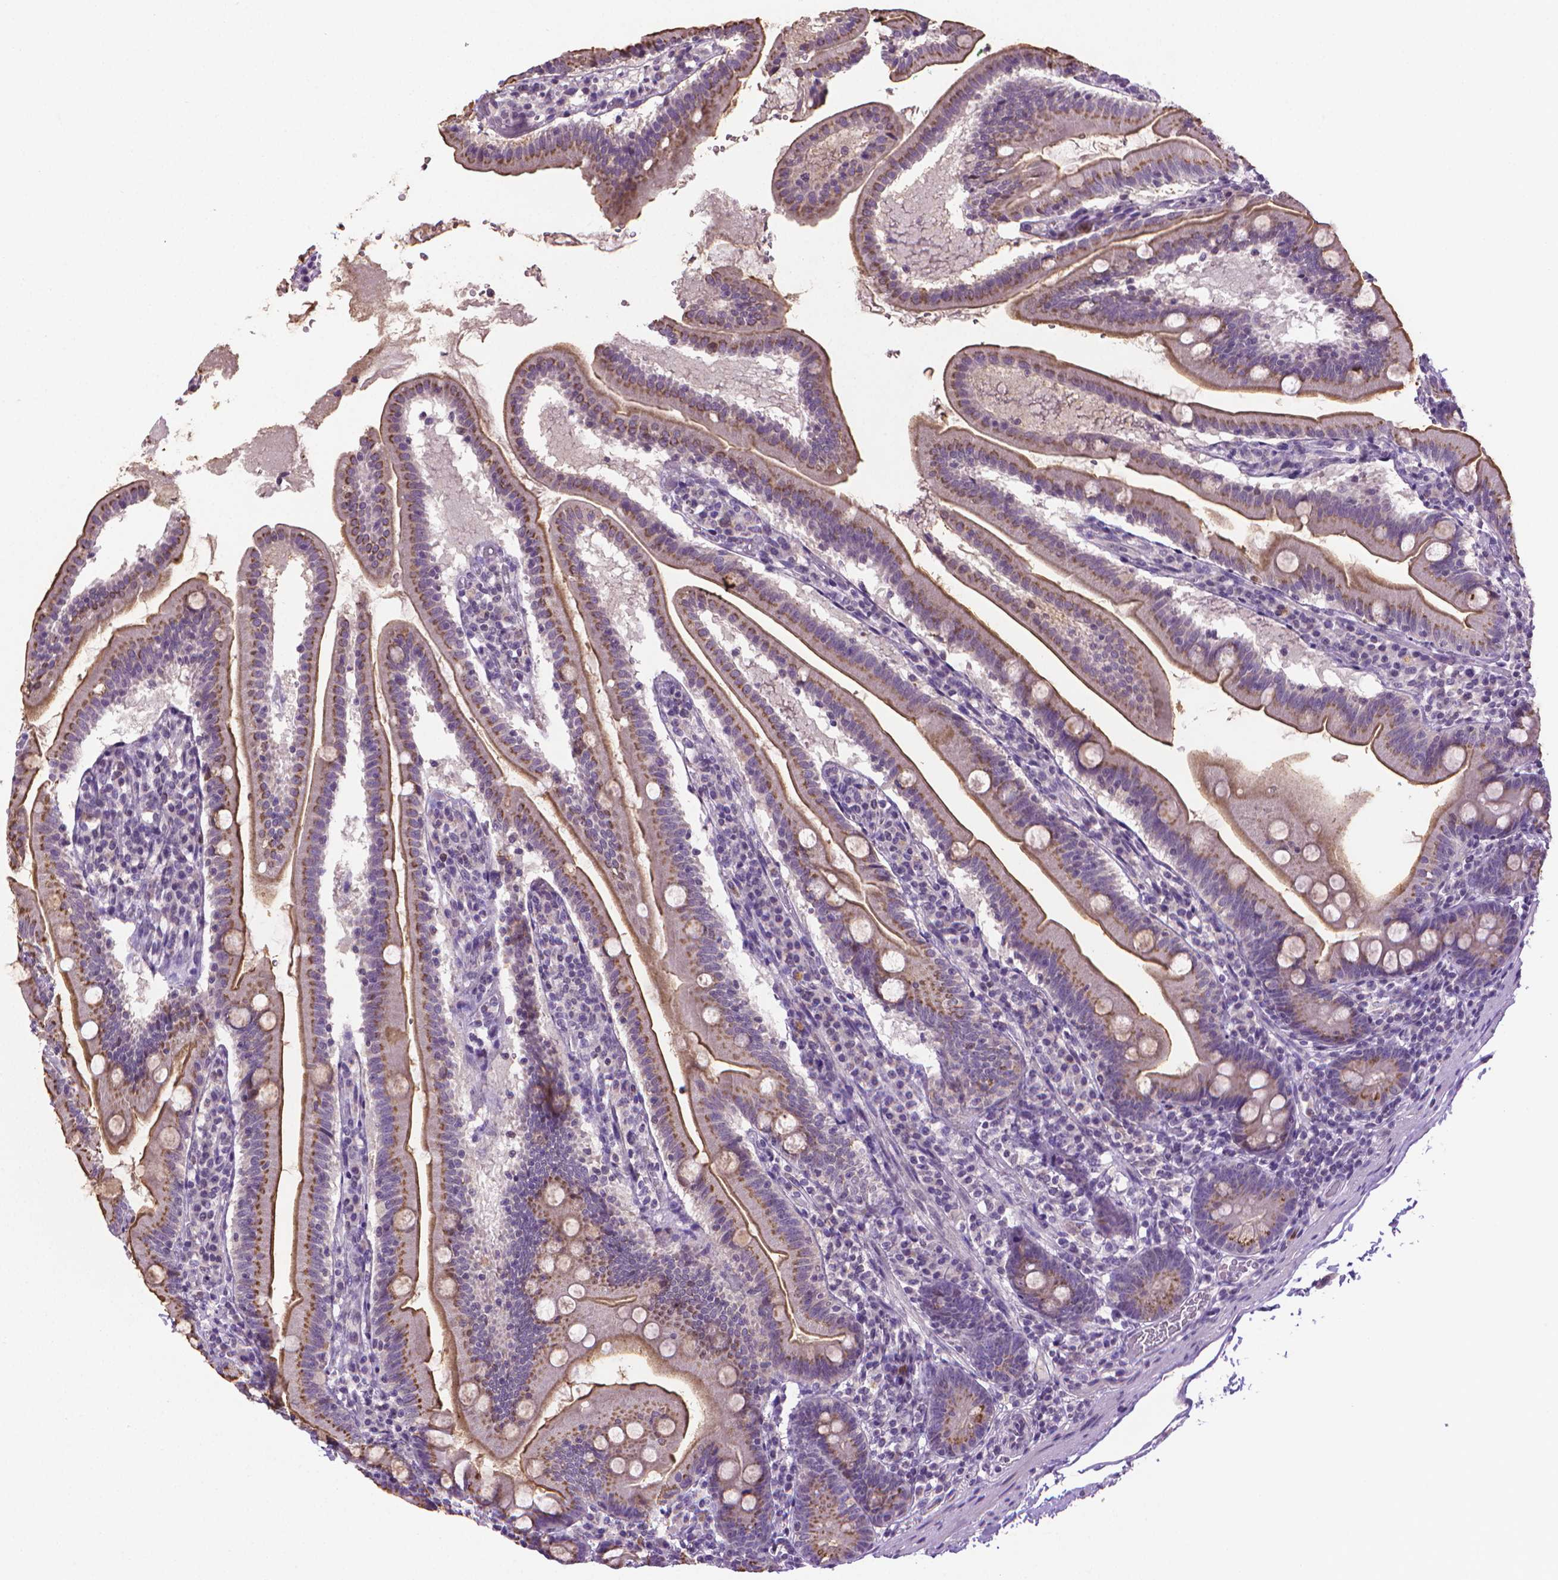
{"staining": {"intensity": "moderate", "quantity": "25%-75%", "location": "cytoplasmic/membranous"}, "tissue": "duodenum", "cell_type": "Glandular cells", "image_type": "normal", "snomed": [{"axis": "morphology", "description": "Normal tissue, NOS"}, {"axis": "topography", "description": "Duodenum"}], "caption": "Human duodenum stained with a brown dye displays moderate cytoplasmic/membranous positive positivity in about 25%-75% of glandular cells.", "gene": "CDKN2D", "patient": {"sex": "female", "age": 67}}